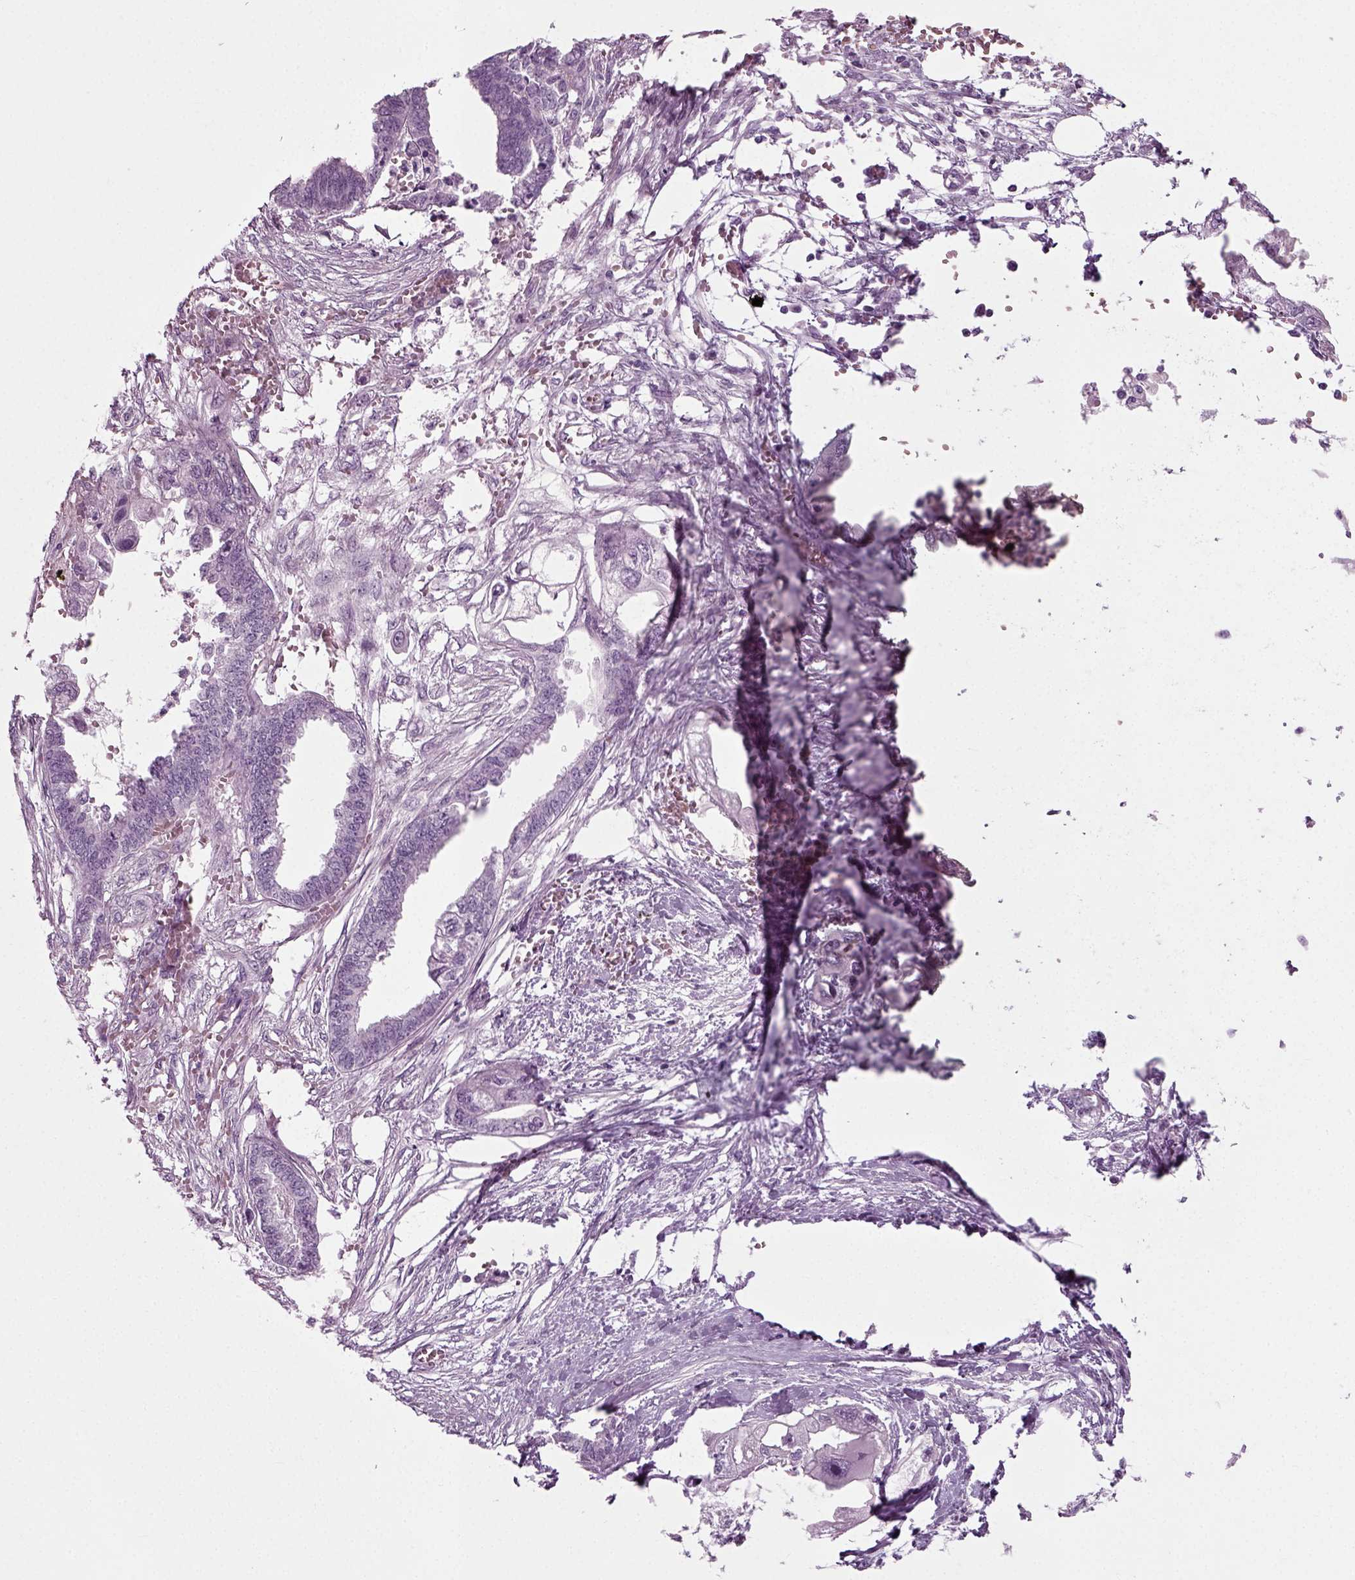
{"staining": {"intensity": "negative", "quantity": "none", "location": "none"}, "tissue": "endometrial cancer", "cell_type": "Tumor cells", "image_type": "cancer", "snomed": [{"axis": "morphology", "description": "Adenocarcinoma, NOS"}, {"axis": "morphology", "description": "Adenocarcinoma, metastatic, NOS"}, {"axis": "topography", "description": "Adipose tissue"}, {"axis": "topography", "description": "Endometrium"}], "caption": "A micrograph of metastatic adenocarcinoma (endometrial) stained for a protein exhibits no brown staining in tumor cells.", "gene": "ZC2HC1C", "patient": {"sex": "female", "age": 67}}